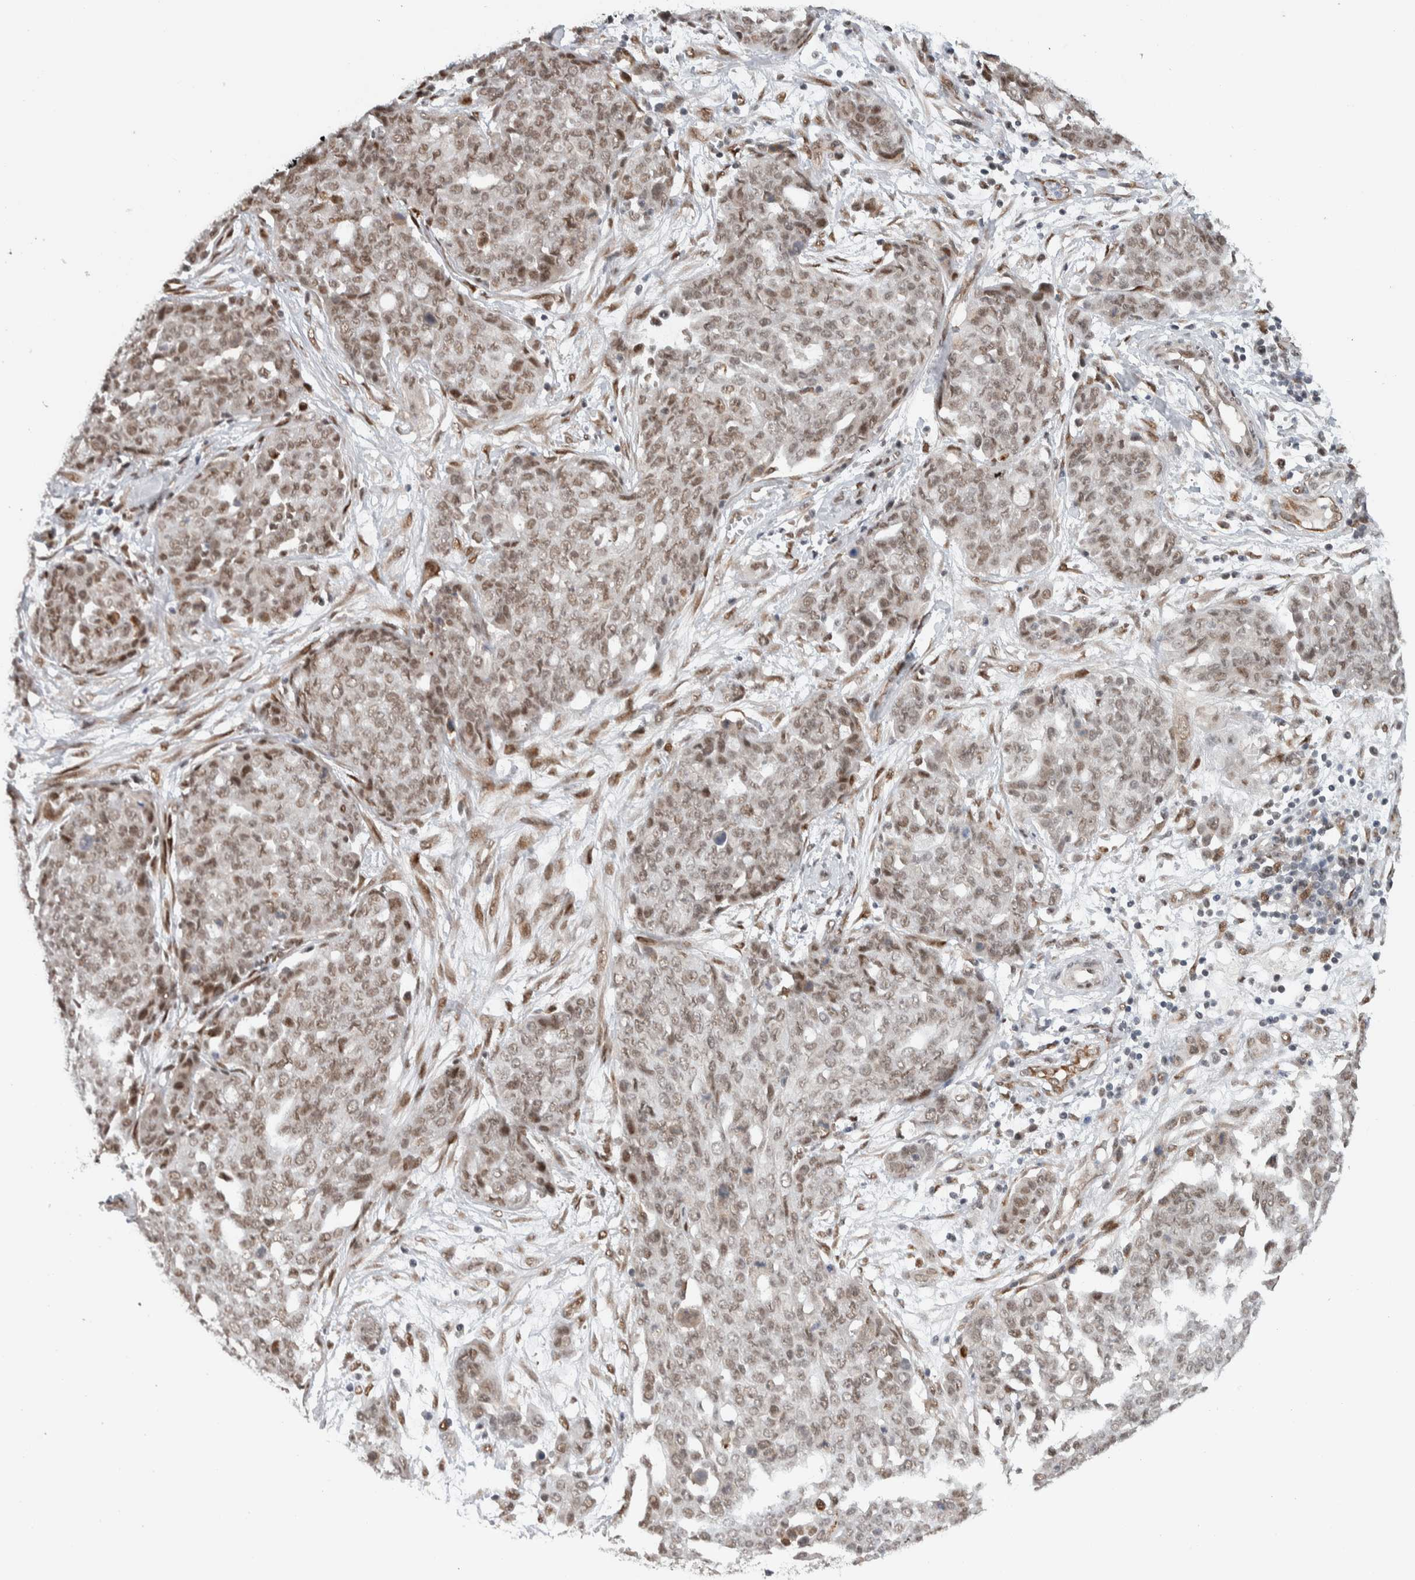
{"staining": {"intensity": "weak", "quantity": "25%-75%", "location": "nuclear"}, "tissue": "ovarian cancer", "cell_type": "Tumor cells", "image_type": "cancer", "snomed": [{"axis": "morphology", "description": "Cystadenocarcinoma, serous, NOS"}, {"axis": "topography", "description": "Soft tissue"}, {"axis": "topography", "description": "Ovary"}], "caption": "The photomicrograph exhibits a brown stain indicating the presence of a protein in the nuclear of tumor cells in ovarian cancer (serous cystadenocarcinoma). (DAB (3,3'-diaminobenzidine) IHC, brown staining for protein, blue staining for nuclei).", "gene": "TNRC18", "patient": {"sex": "female", "age": 57}}